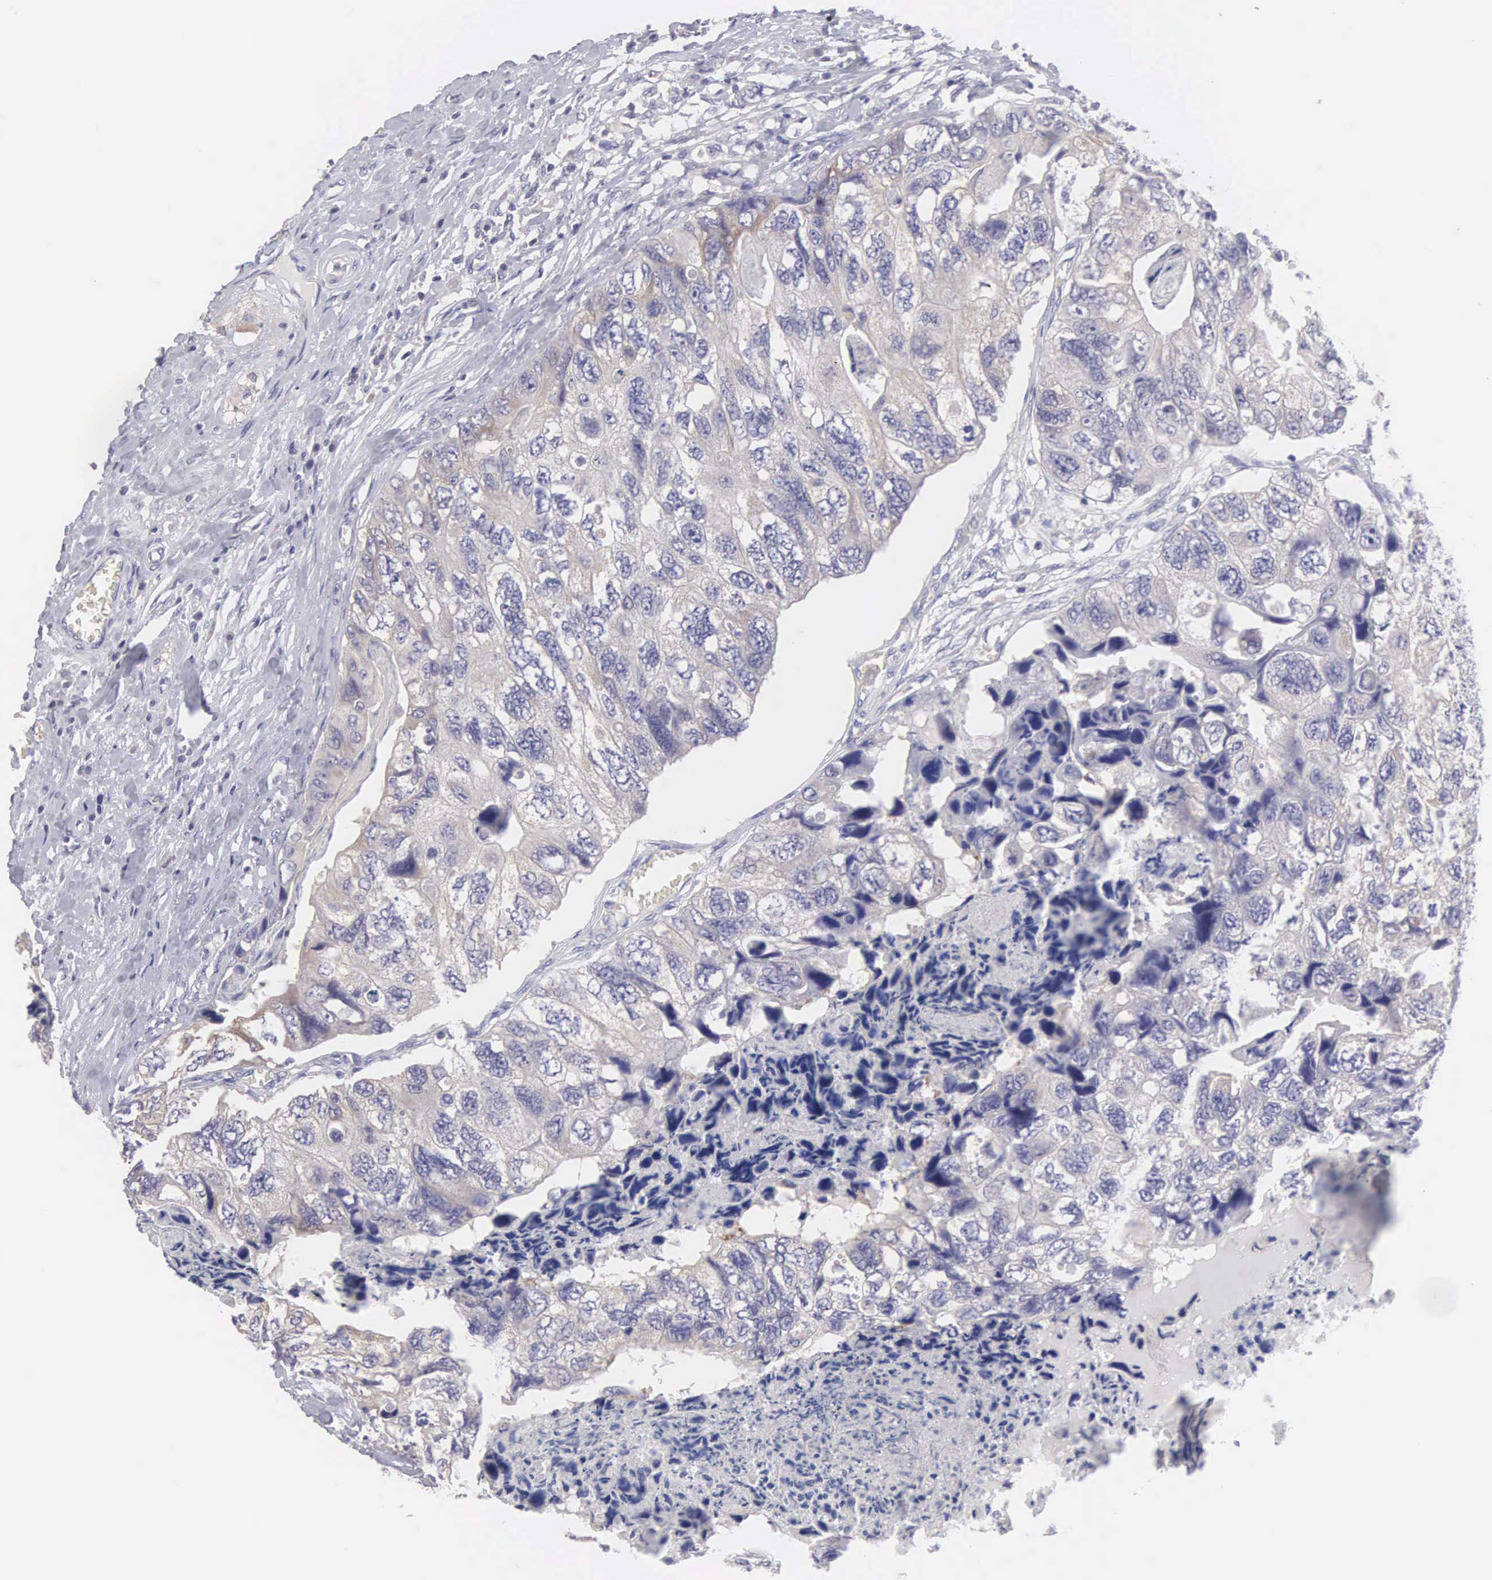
{"staining": {"intensity": "weak", "quantity": "<25%", "location": "cytoplasmic/membranous"}, "tissue": "colorectal cancer", "cell_type": "Tumor cells", "image_type": "cancer", "snomed": [{"axis": "morphology", "description": "Adenocarcinoma, NOS"}, {"axis": "topography", "description": "Rectum"}], "caption": "Histopathology image shows no significant protein expression in tumor cells of adenocarcinoma (colorectal).", "gene": "SLITRK4", "patient": {"sex": "female", "age": 82}}